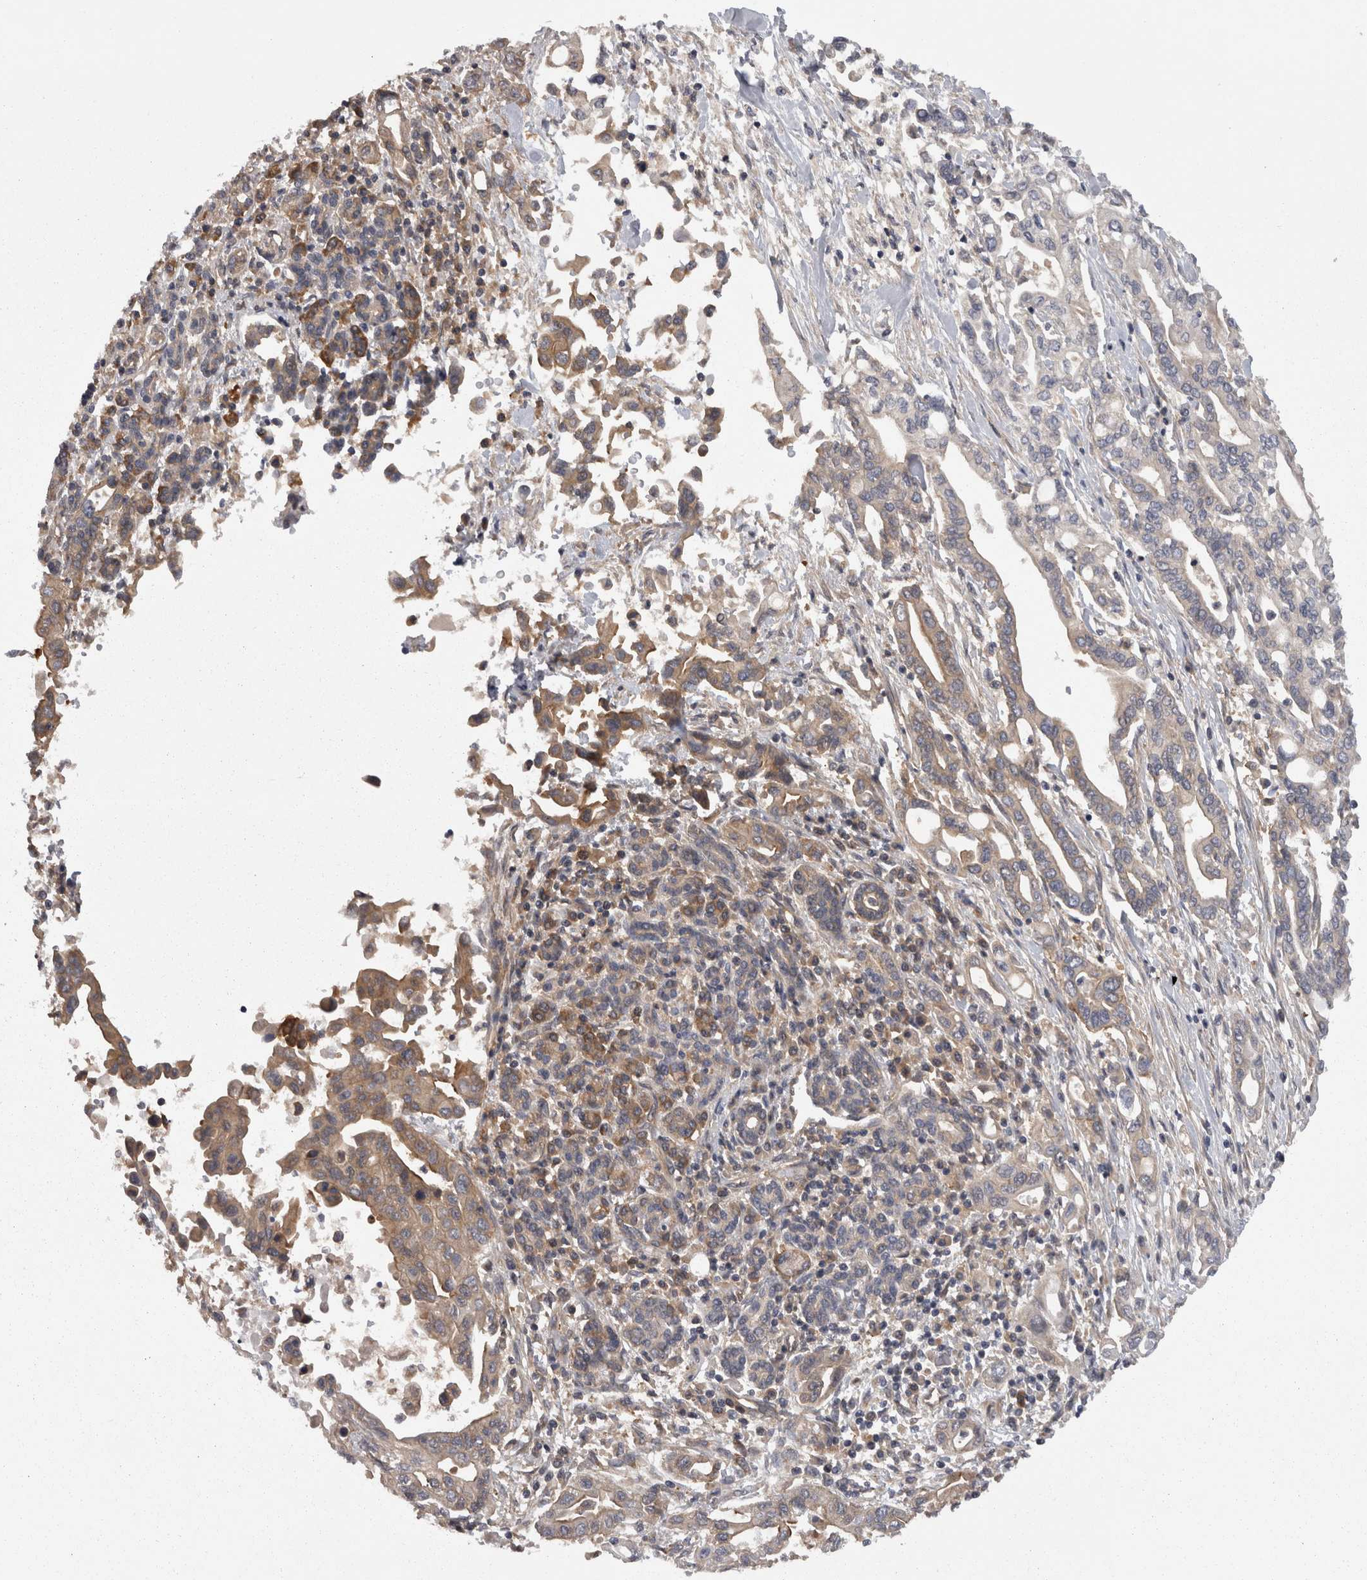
{"staining": {"intensity": "moderate", "quantity": "25%-75%", "location": "cytoplasmic/membranous"}, "tissue": "pancreatic cancer", "cell_type": "Tumor cells", "image_type": "cancer", "snomed": [{"axis": "morphology", "description": "Adenocarcinoma, NOS"}, {"axis": "topography", "description": "Pancreas"}], "caption": "Immunohistochemical staining of adenocarcinoma (pancreatic) reveals medium levels of moderate cytoplasmic/membranous protein positivity in about 25%-75% of tumor cells. (DAB IHC, brown staining for protein, blue staining for nuclei).", "gene": "SMCR8", "patient": {"sex": "female", "age": 57}}